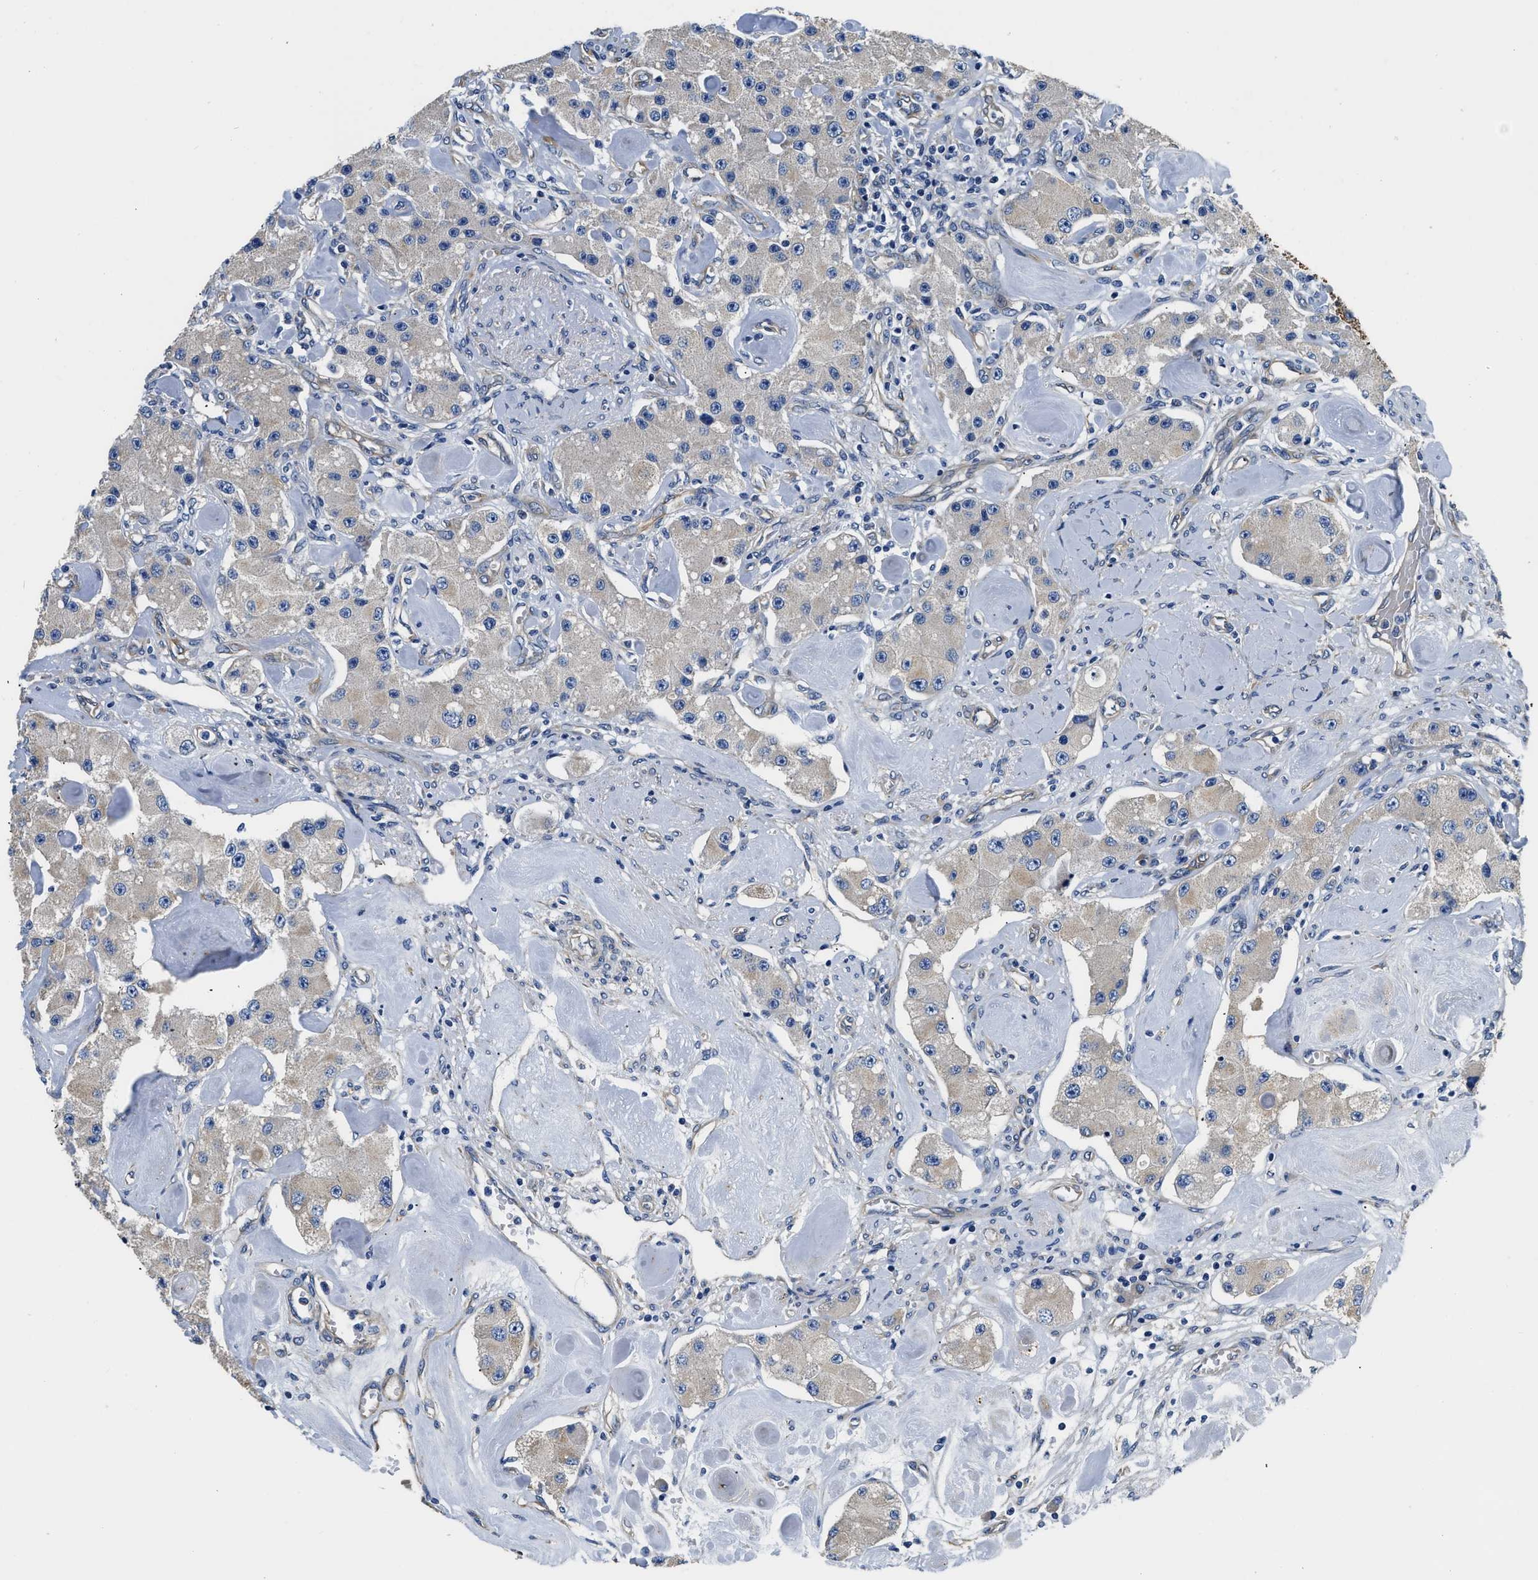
{"staining": {"intensity": "negative", "quantity": "none", "location": "none"}, "tissue": "carcinoid", "cell_type": "Tumor cells", "image_type": "cancer", "snomed": [{"axis": "morphology", "description": "Carcinoid, malignant, NOS"}, {"axis": "topography", "description": "Pancreas"}], "caption": "Tumor cells are negative for protein expression in human carcinoid (malignant). (Brightfield microscopy of DAB IHC at high magnification).", "gene": "CSDE1", "patient": {"sex": "male", "age": 41}}